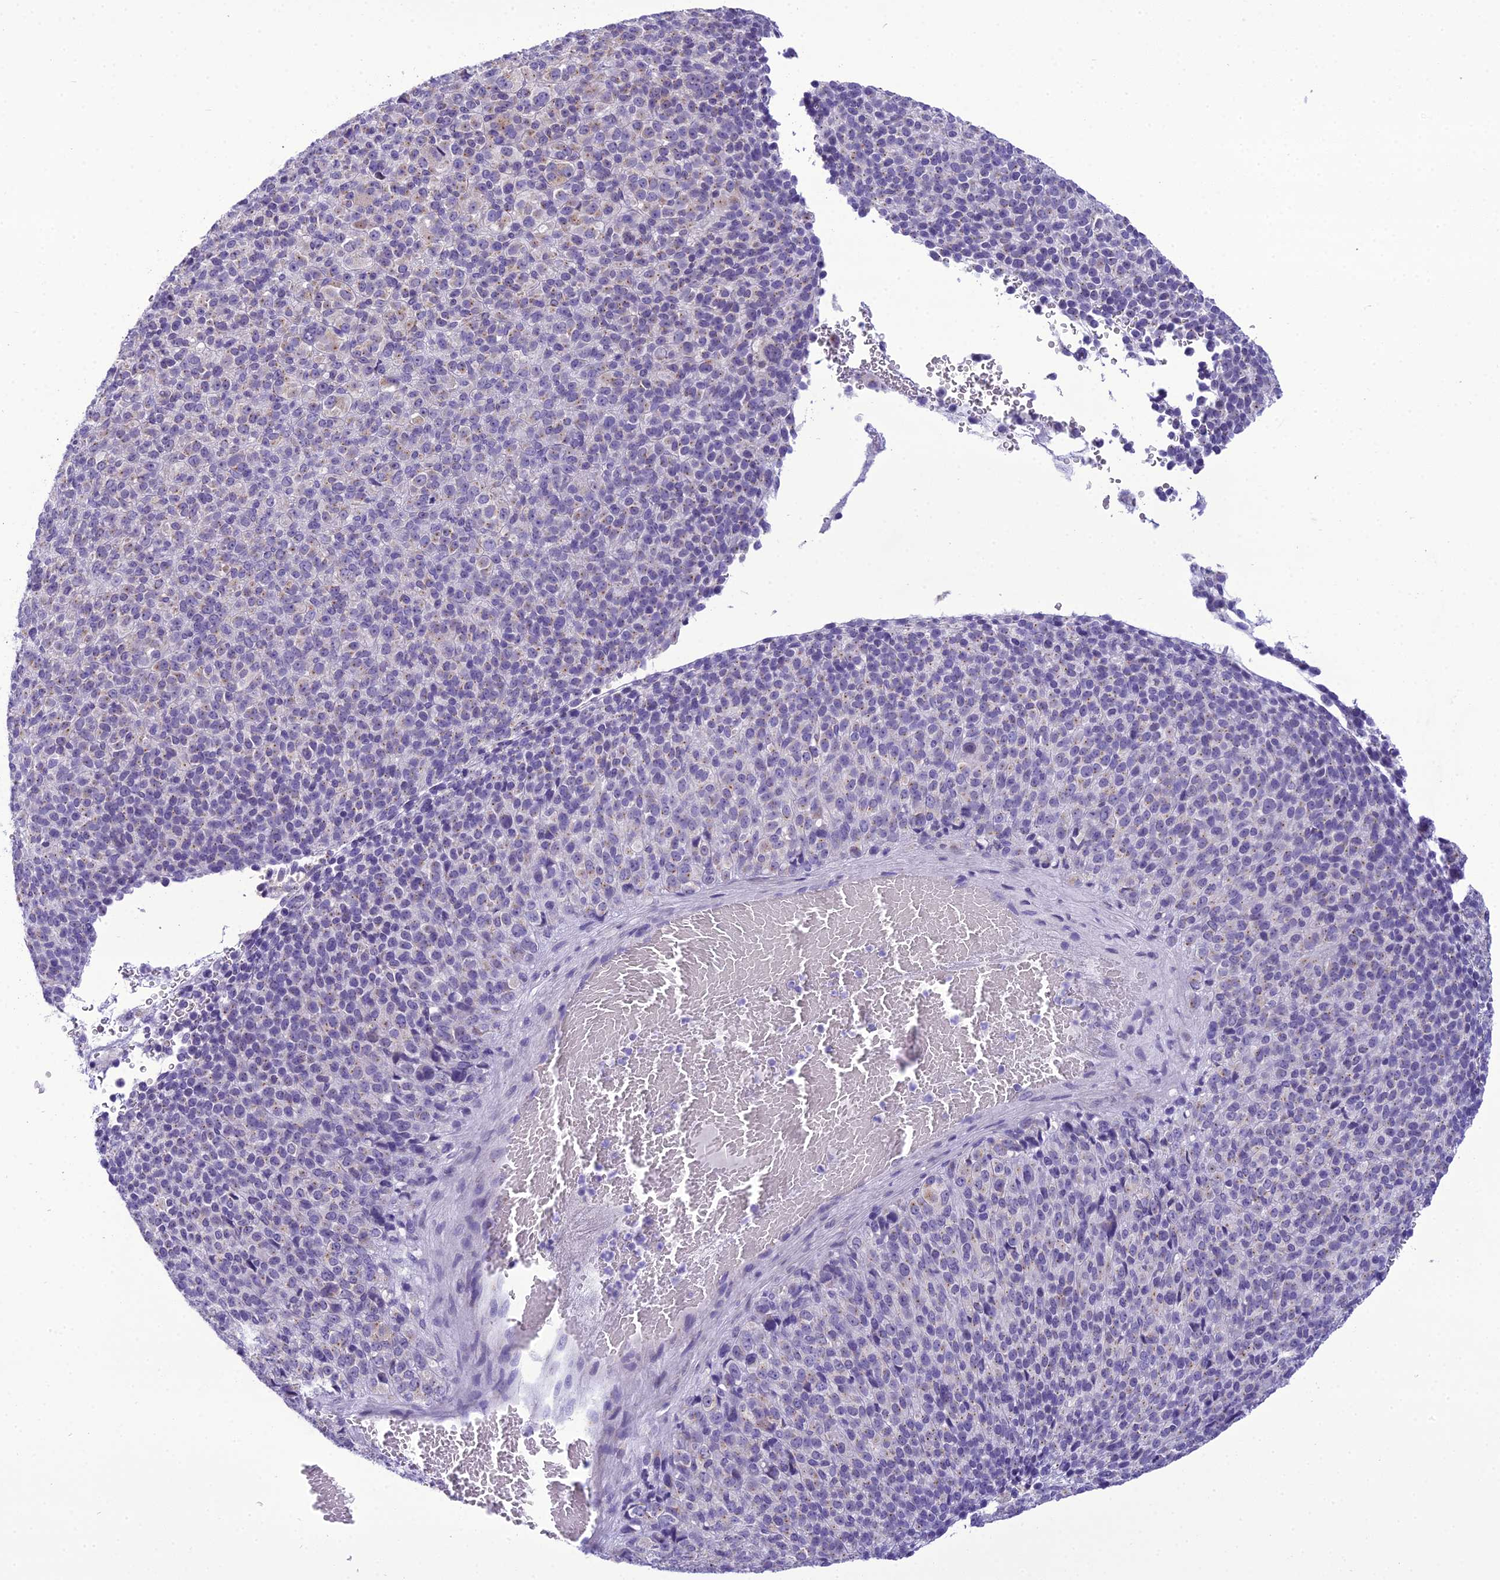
{"staining": {"intensity": "weak", "quantity": "<25%", "location": "cytoplasmic/membranous"}, "tissue": "melanoma", "cell_type": "Tumor cells", "image_type": "cancer", "snomed": [{"axis": "morphology", "description": "Malignant melanoma, Metastatic site"}, {"axis": "topography", "description": "Brain"}], "caption": "DAB immunohistochemical staining of melanoma displays no significant positivity in tumor cells.", "gene": "B9D2", "patient": {"sex": "female", "age": 56}}